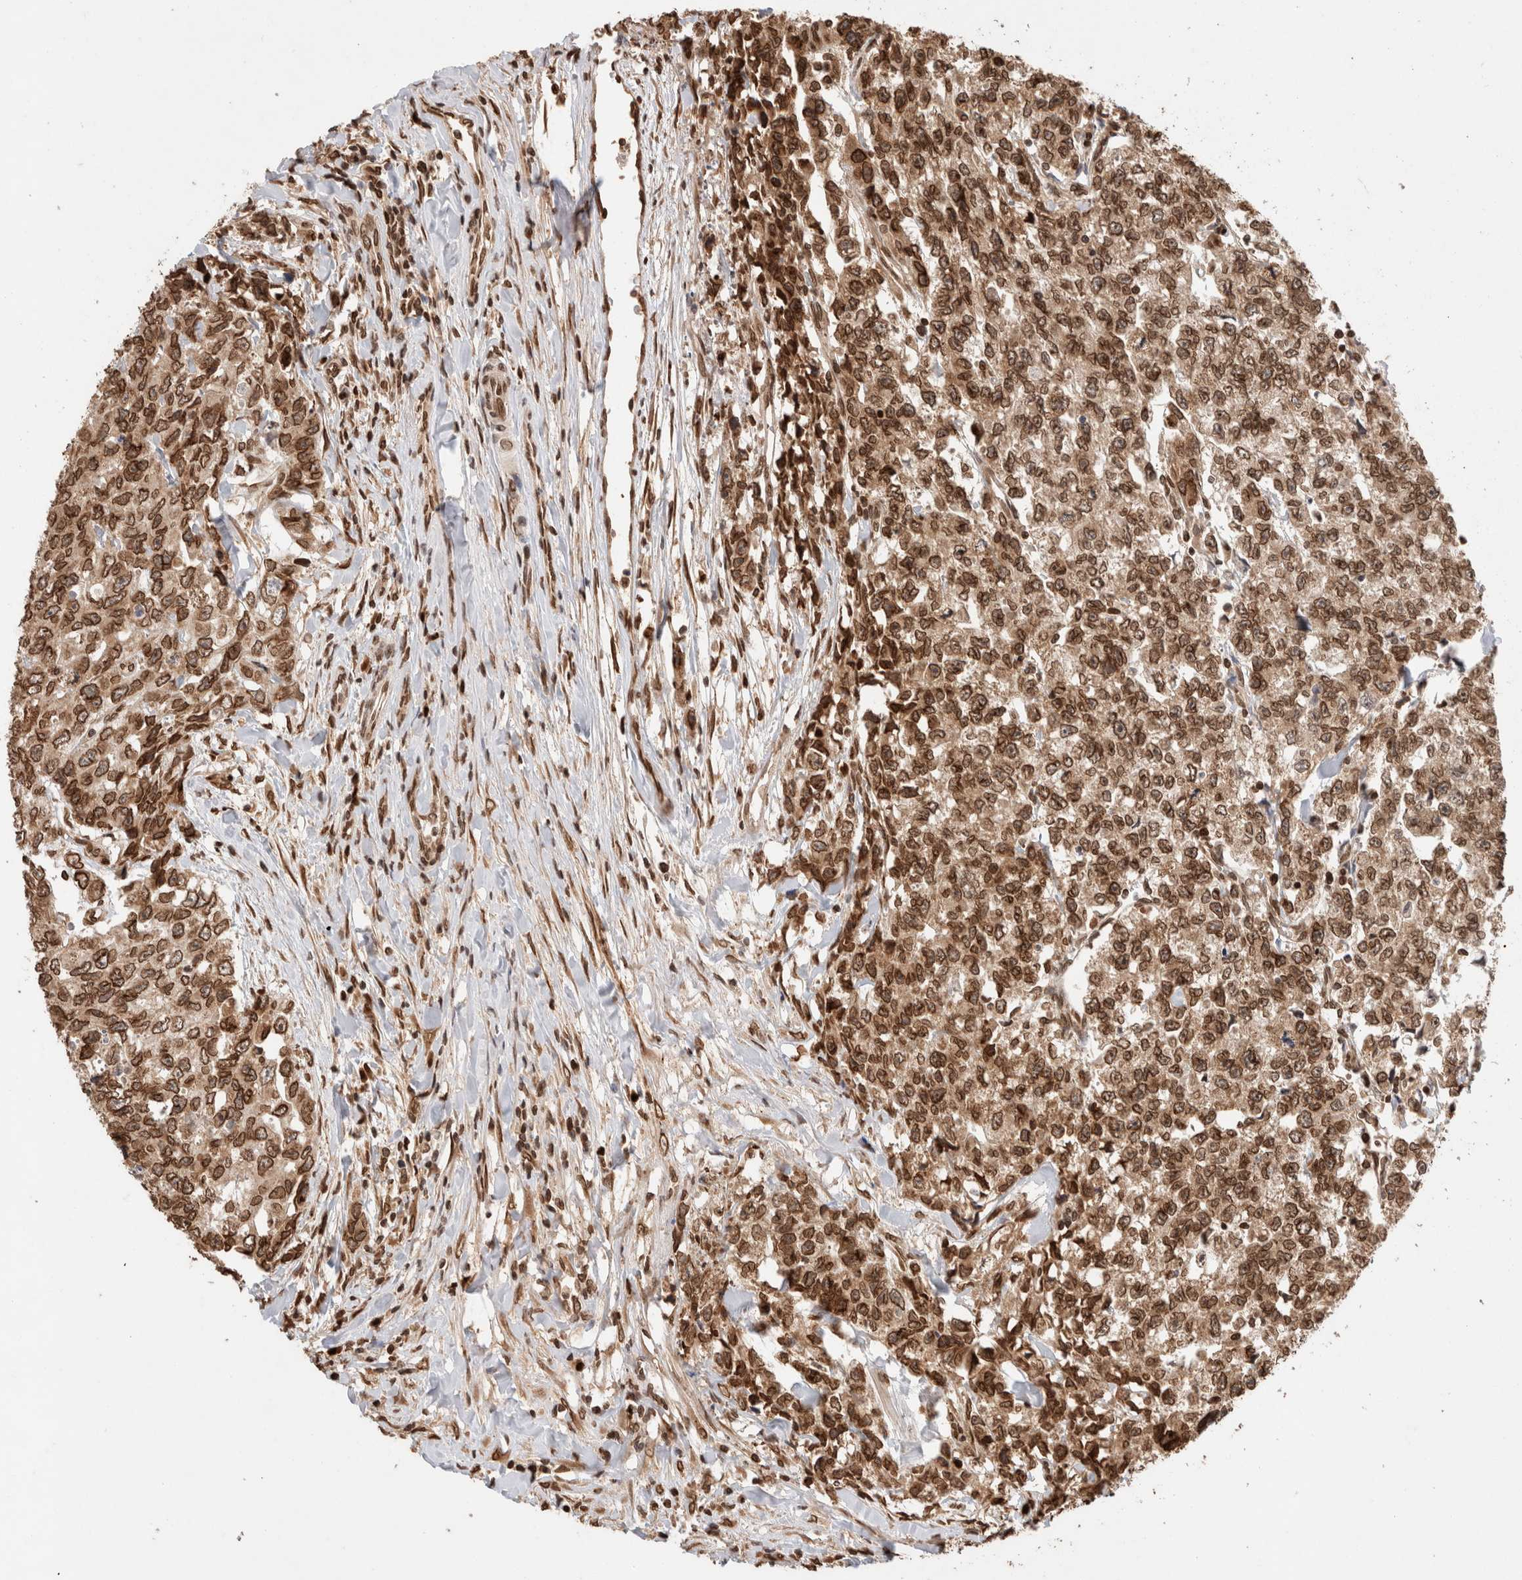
{"staining": {"intensity": "strong", "quantity": ">75%", "location": "cytoplasmic/membranous,nuclear"}, "tissue": "testis cancer", "cell_type": "Tumor cells", "image_type": "cancer", "snomed": [{"axis": "morphology", "description": "Carcinoma, Embryonal, NOS"}, {"axis": "topography", "description": "Testis"}], "caption": "Protein expression analysis of human embryonal carcinoma (testis) reveals strong cytoplasmic/membranous and nuclear positivity in about >75% of tumor cells.", "gene": "TPR", "patient": {"sex": "male", "age": 28}}